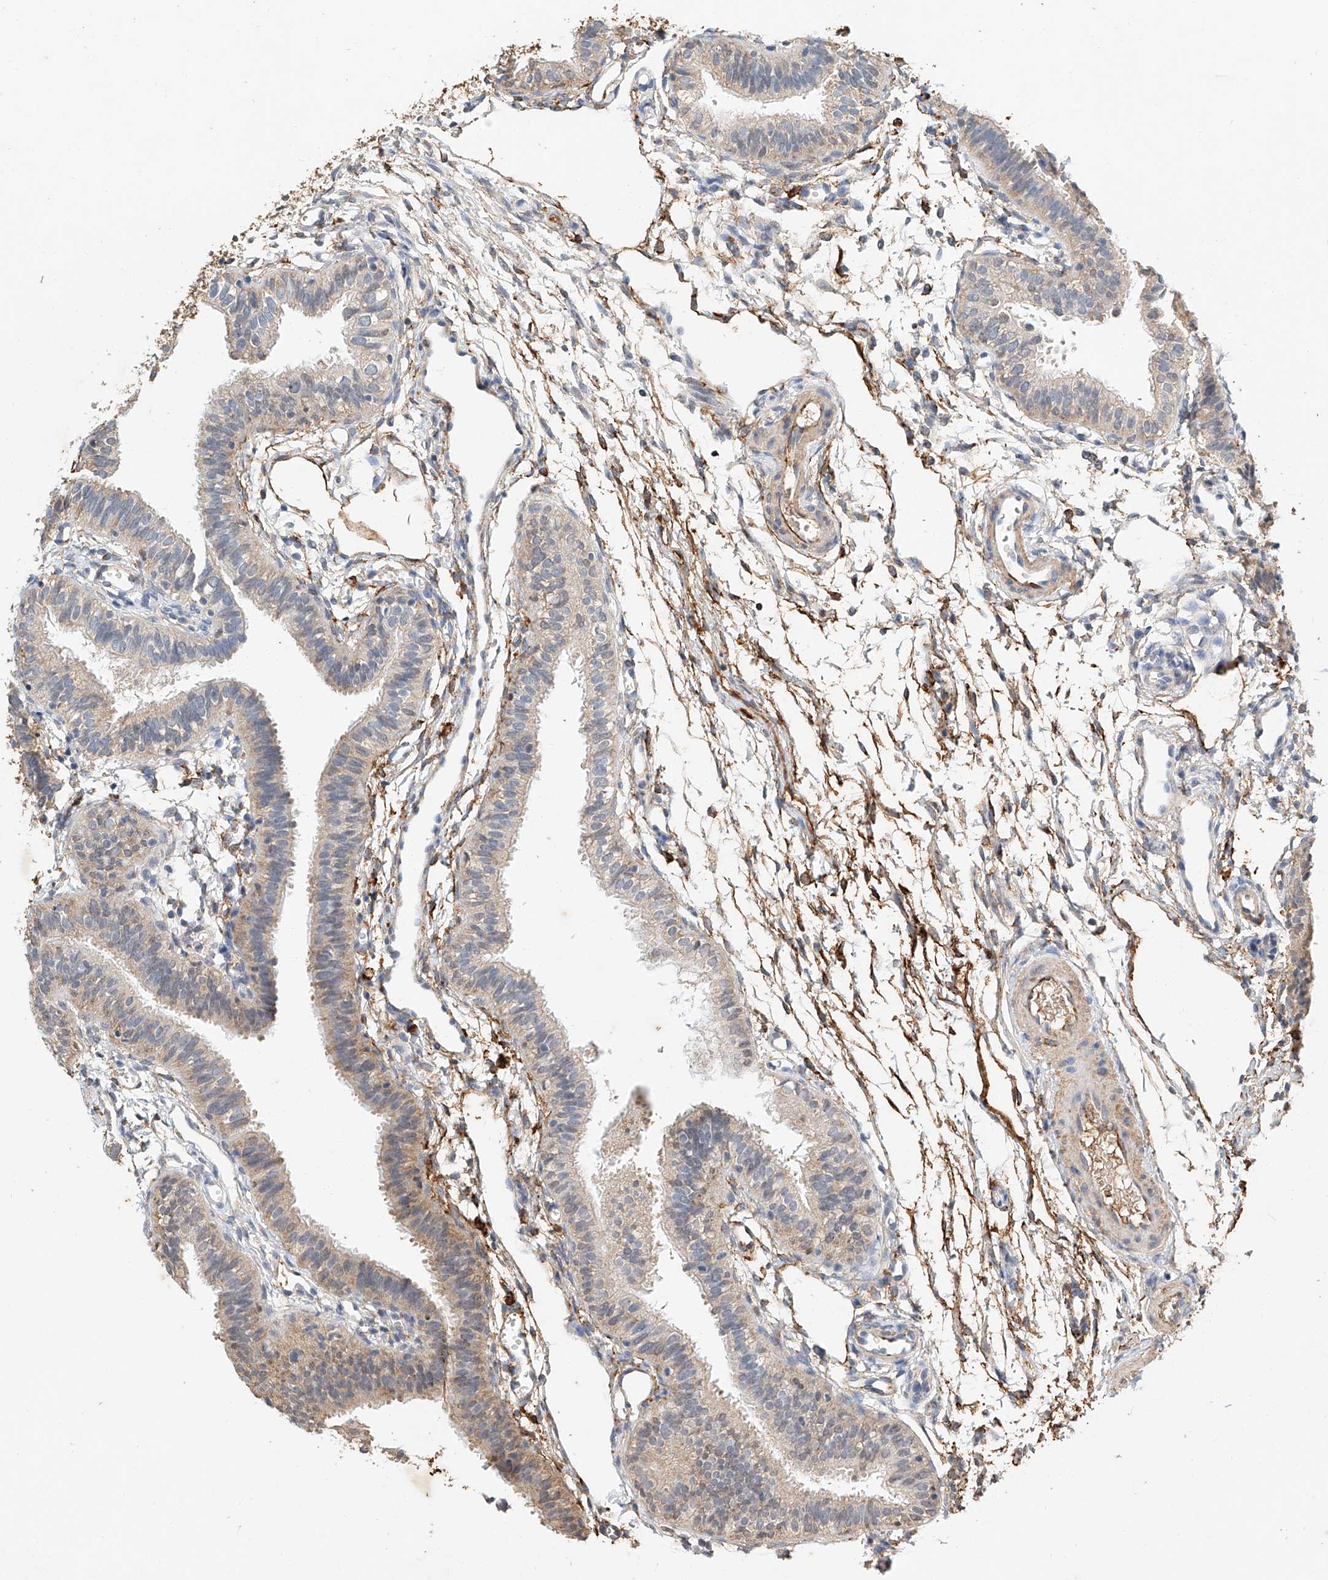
{"staining": {"intensity": "weak", "quantity": "25%-75%", "location": "cytoplasmic/membranous"}, "tissue": "fallopian tube", "cell_type": "Glandular cells", "image_type": "normal", "snomed": [{"axis": "morphology", "description": "Normal tissue, NOS"}, {"axis": "topography", "description": "Fallopian tube"}], "caption": "An image of fallopian tube stained for a protein reveals weak cytoplasmic/membranous brown staining in glandular cells. The staining was performed using DAB, with brown indicating positive protein expression. Nuclei are stained blue with hematoxylin.", "gene": "CTDP1", "patient": {"sex": "female", "age": 35}}